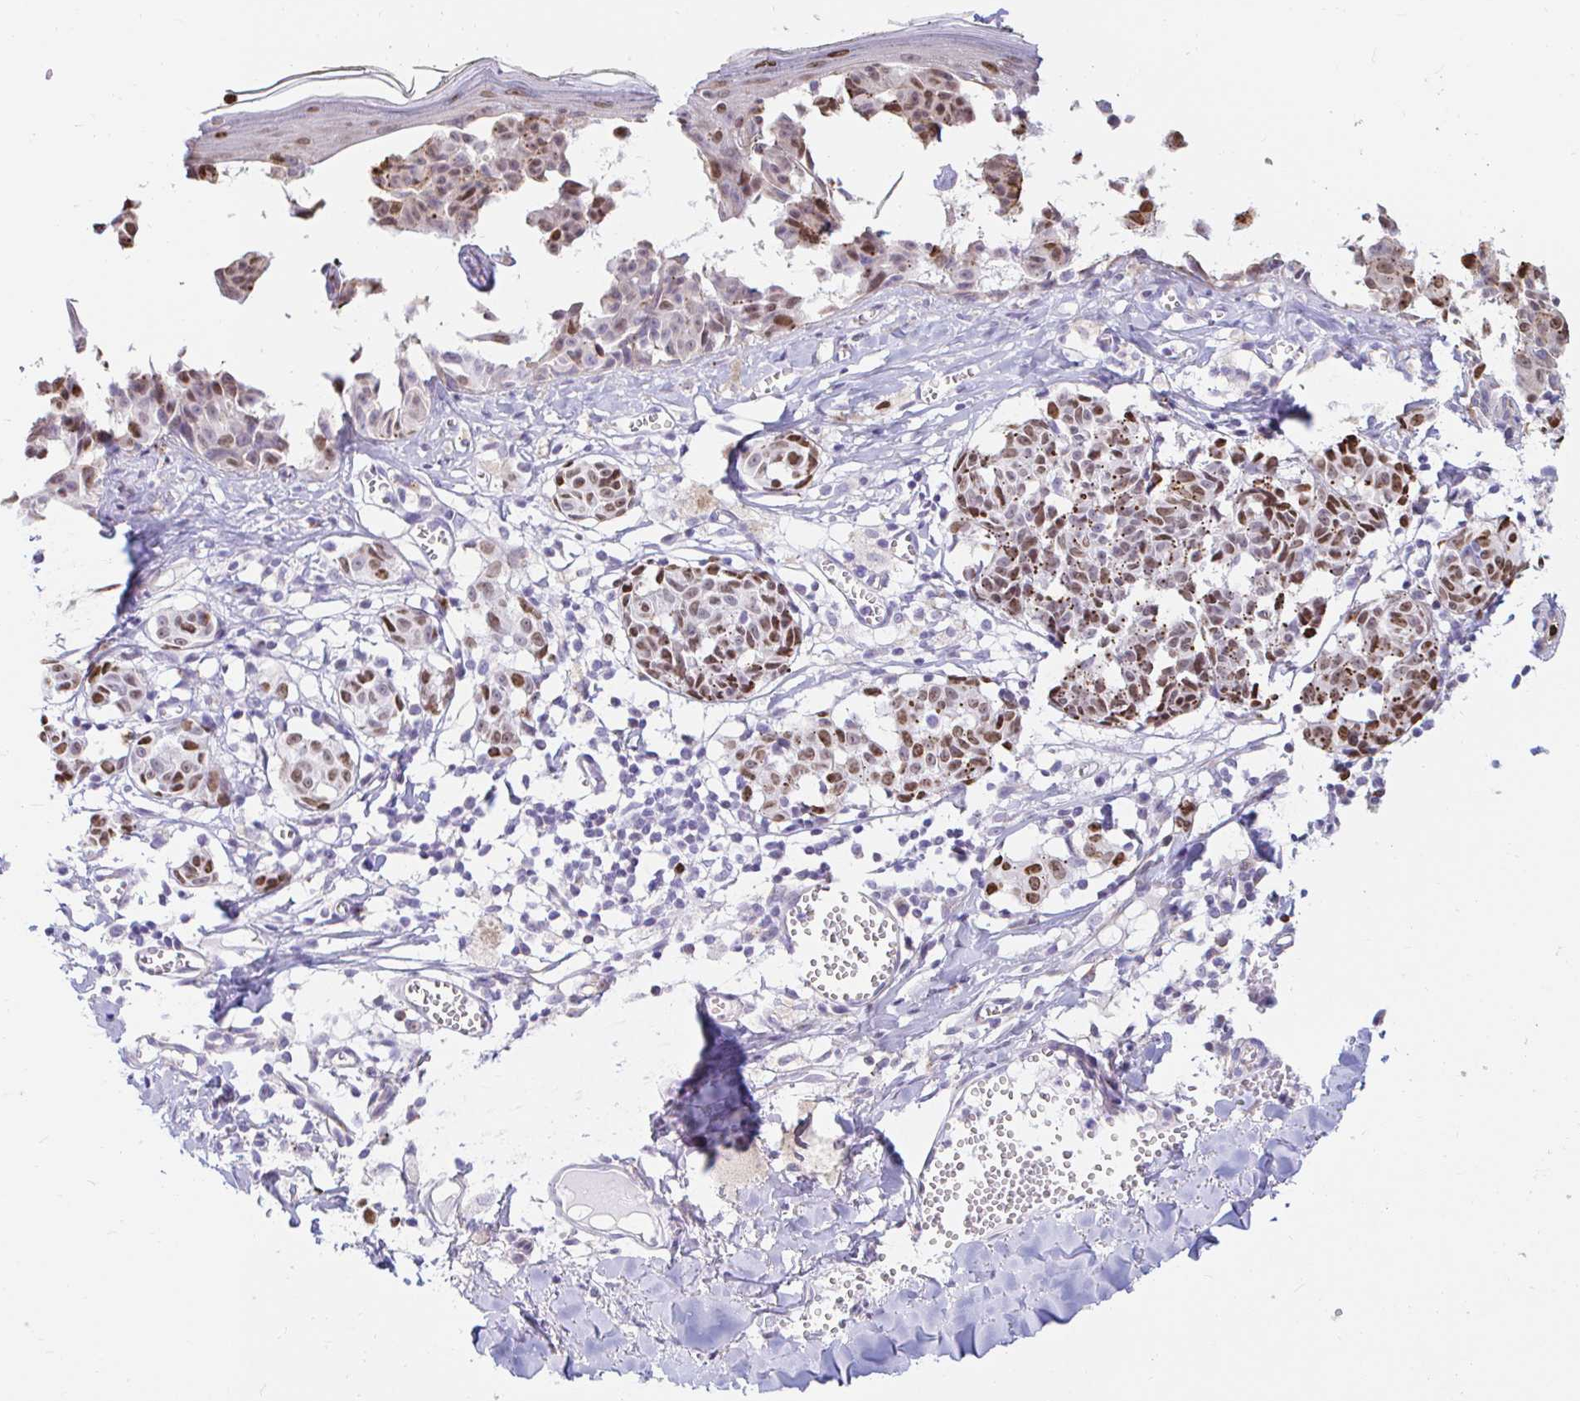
{"staining": {"intensity": "moderate", "quantity": "25%-75%", "location": "nuclear"}, "tissue": "melanoma", "cell_type": "Tumor cells", "image_type": "cancer", "snomed": [{"axis": "morphology", "description": "Malignant melanoma, NOS"}, {"axis": "topography", "description": "Skin"}], "caption": "Melanoma tissue reveals moderate nuclear positivity in approximately 25%-75% of tumor cells, visualized by immunohistochemistry. (DAB (3,3'-diaminobenzidine) IHC with brightfield microscopy, high magnification).", "gene": "CAPSL", "patient": {"sex": "female", "age": 43}}